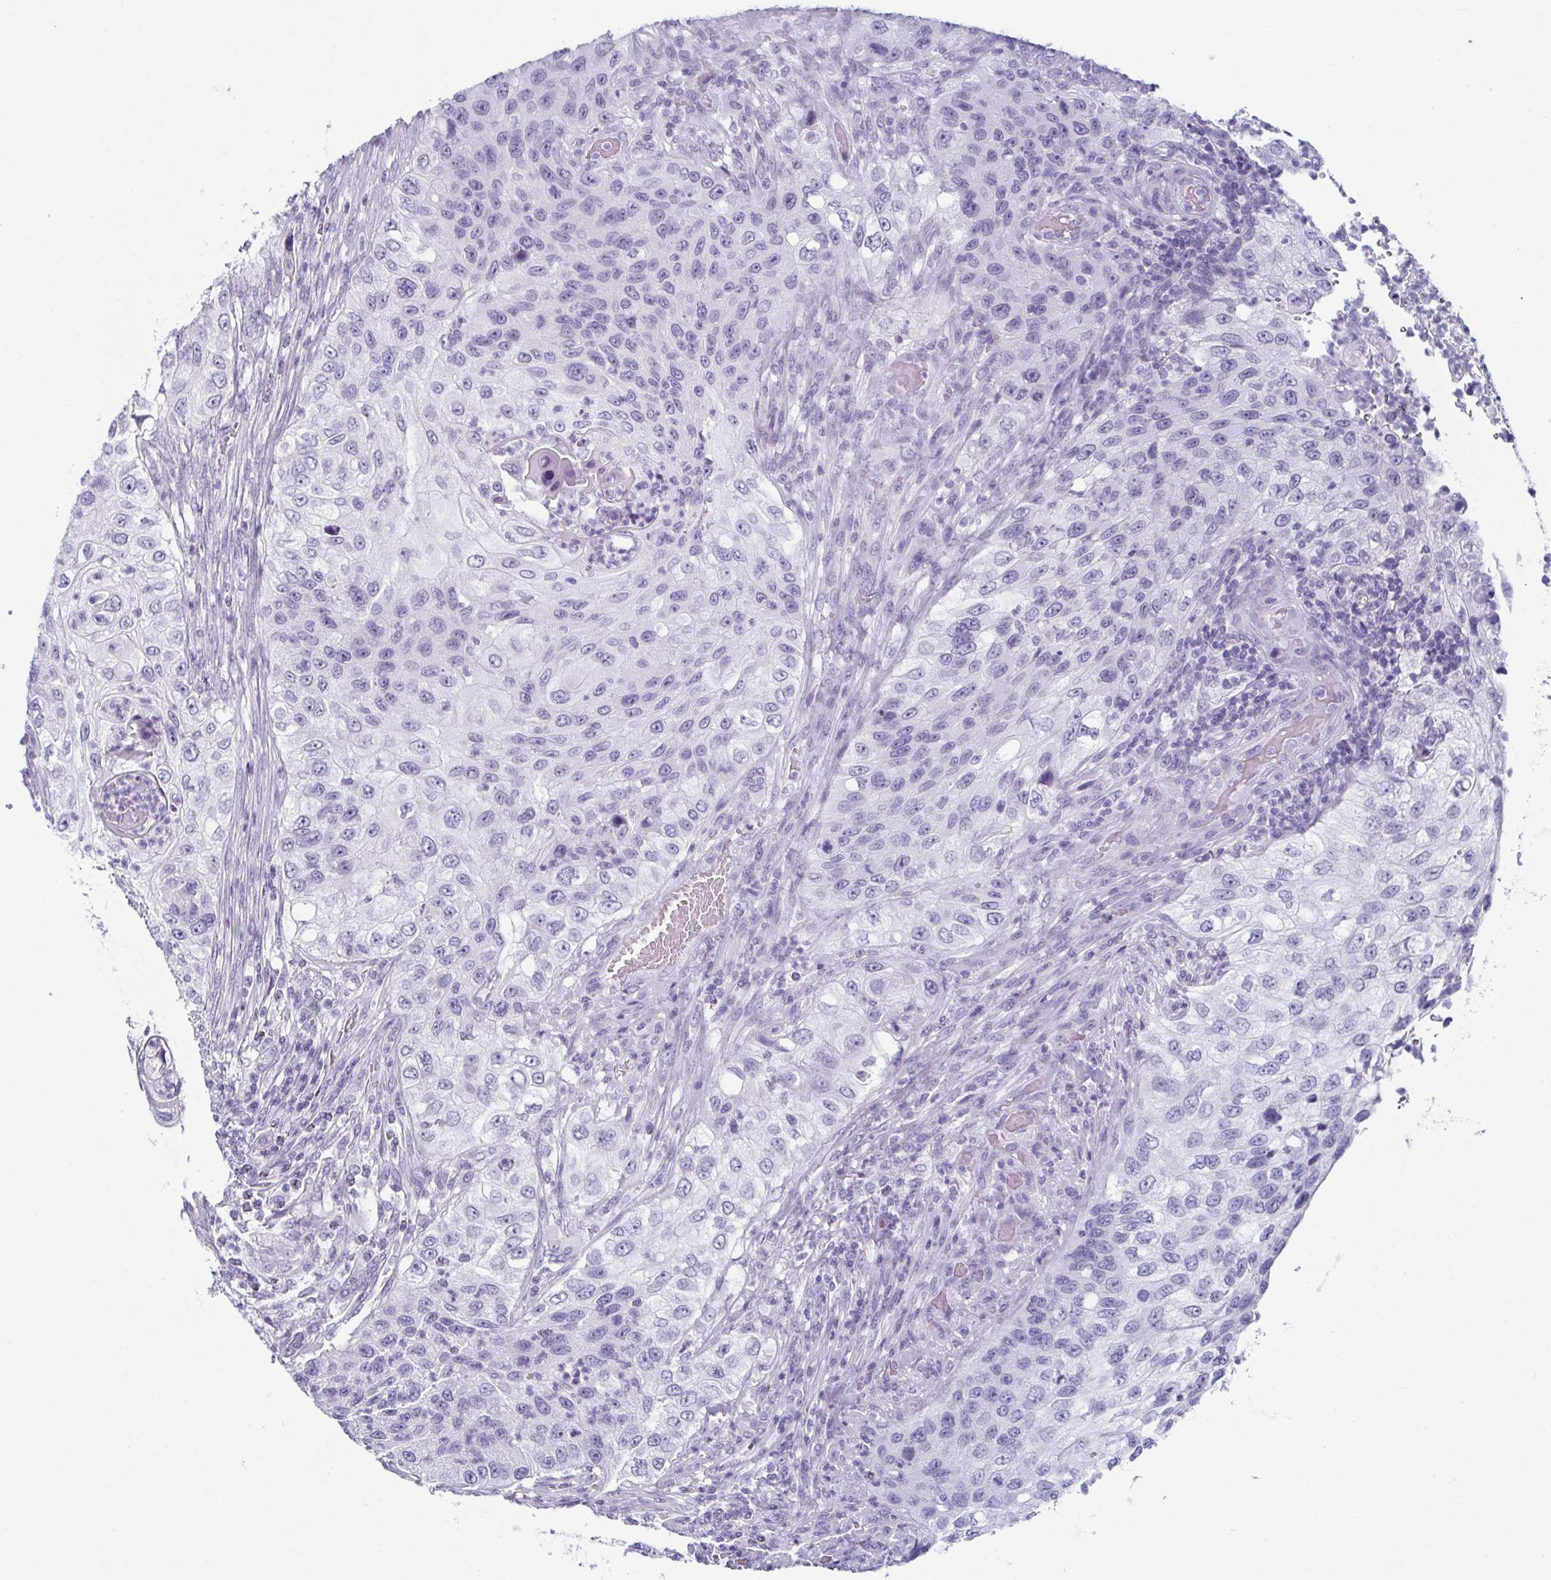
{"staining": {"intensity": "negative", "quantity": "none", "location": "none"}, "tissue": "urothelial cancer", "cell_type": "Tumor cells", "image_type": "cancer", "snomed": [{"axis": "morphology", "description": "Urothelial carcinoma, High grade"}, {"axis": "topography", "description": "Urinary bladder"}], "caption": "Protein analysis of urothelial carcinoma (high-grade) reveals no significant positivity in tumor cells.", "gene": "ENKUR", "patient": {"sex": "female", "age": 60}}